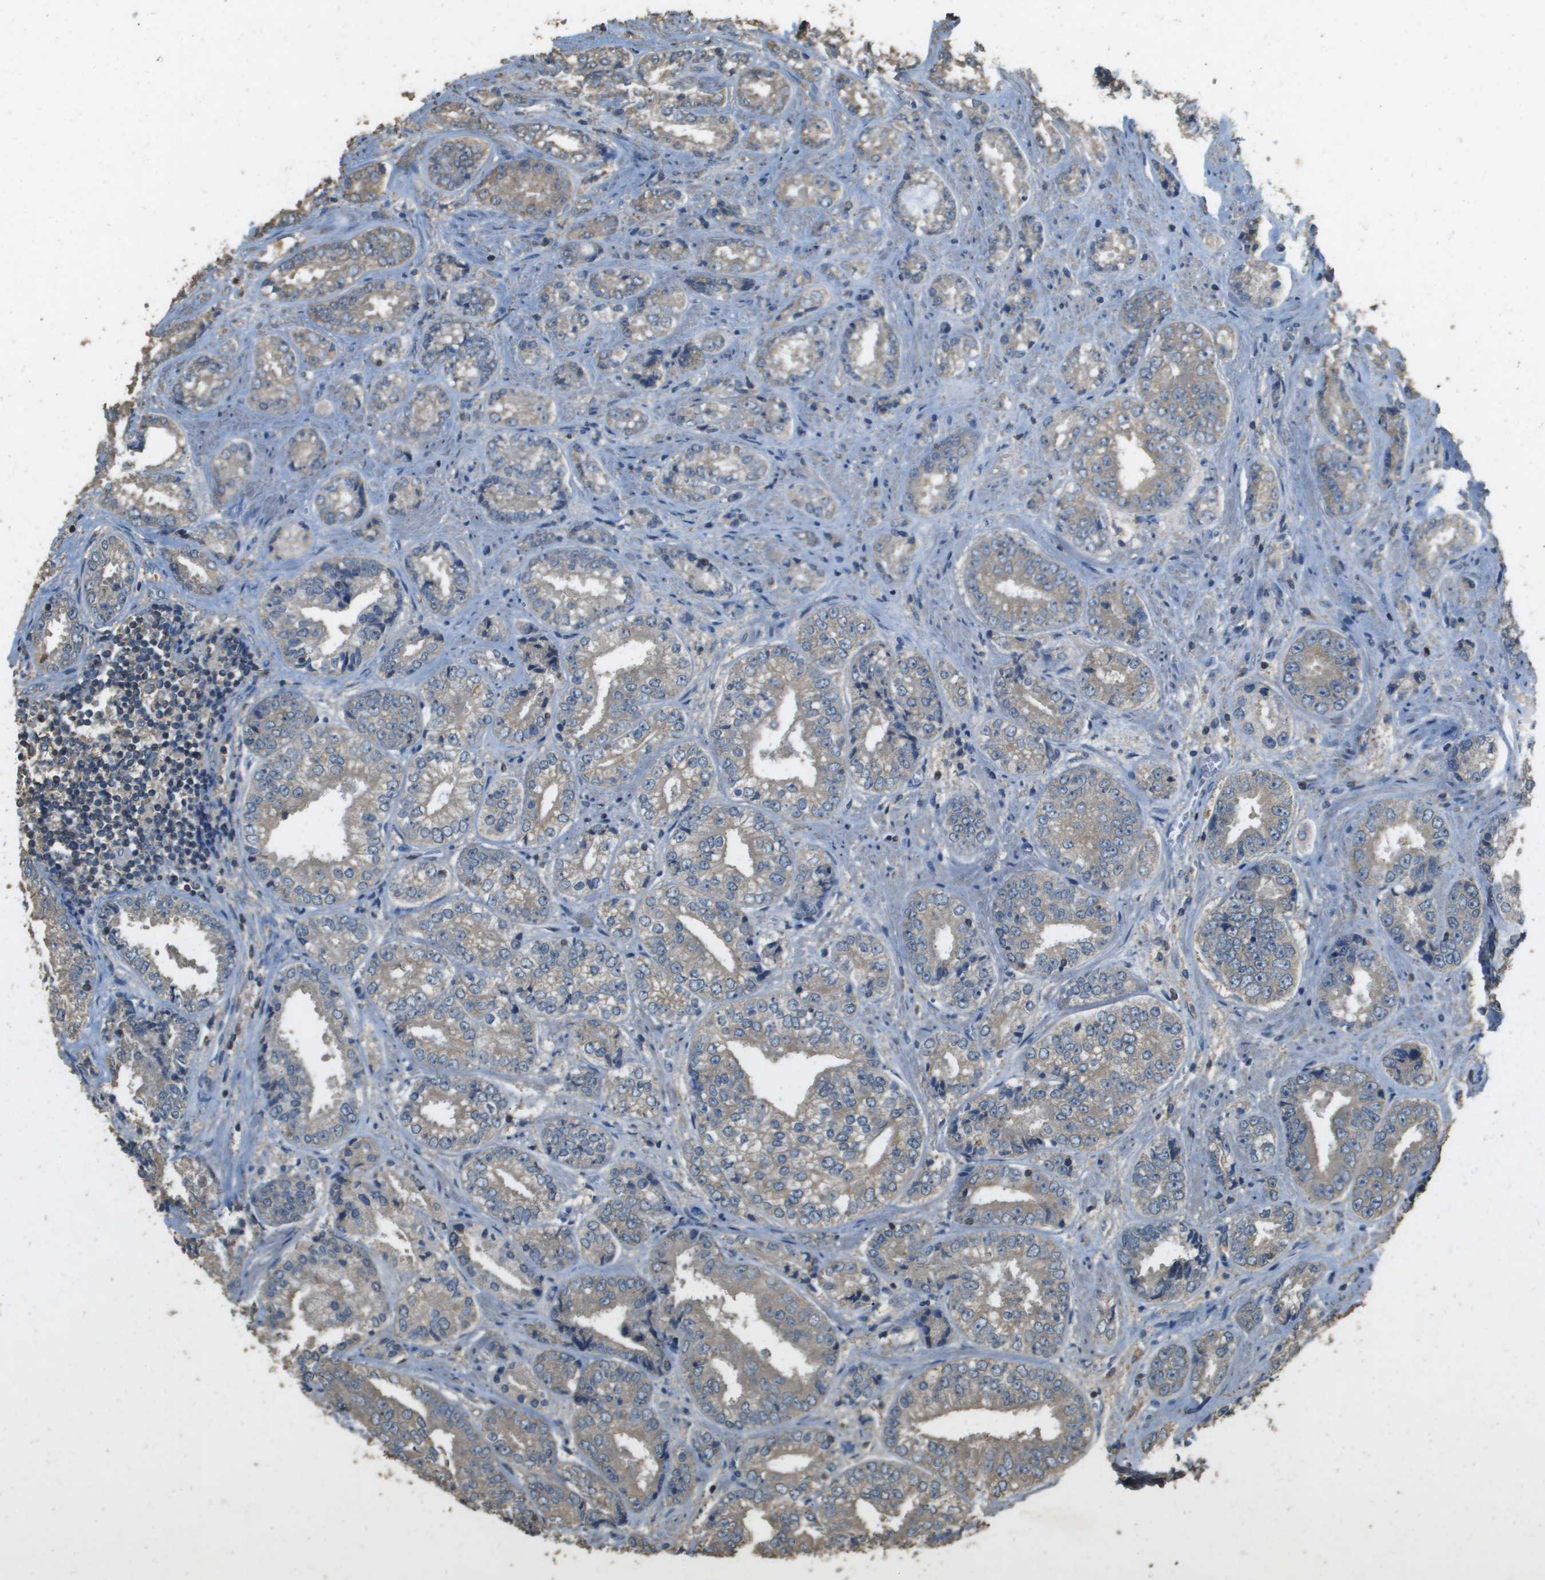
{"staining": {"intensity": "weak", "quantity": ">75%", "location": "cytoplasmic/membranous"}, "tissue": "prostate cancer", "cell_type": "Tumor cells", "image_type": "cancer", "snomed": [{"axis": "morphology", "description": "Adenocarcinoma, High grade"}, {"axis": "topography", "description": "Prostate"}], "caption": "Immunohistochemical staining of high-grade adenocarcinoma (prostate) demonstrates weak cytoplasmic/membranous protein positivity in about >75% of tumor cells.", "gene": "MS4A7", "patient": {"sex": "male", "age": 61}}